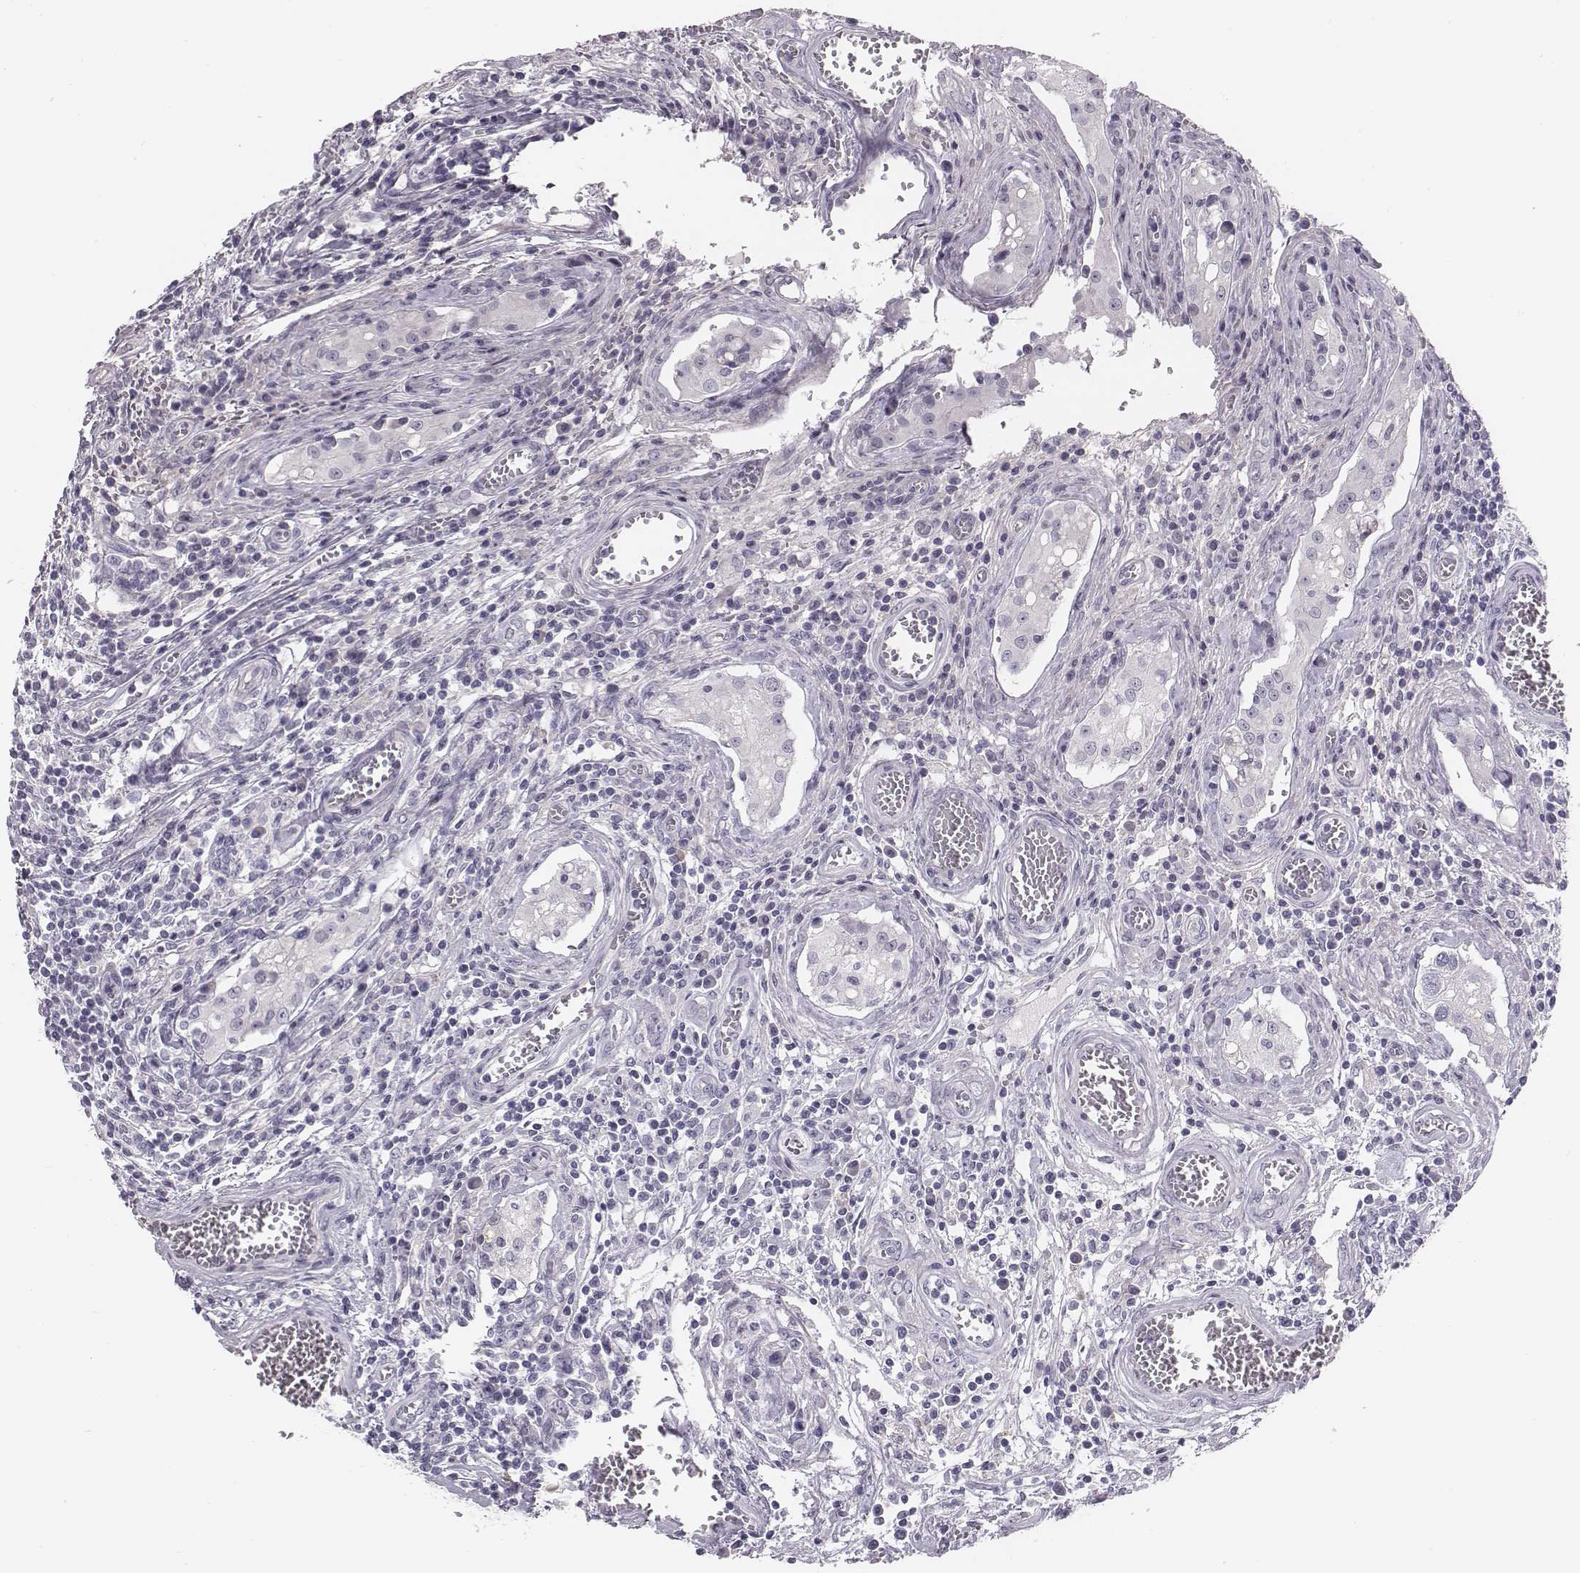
{"staining": {"intensity": "negative", "quantity": "none", "location": "none"}, "tissue": "testis cancer", "cell_type": "Tumor cells", "image_type": "cancer", "snomed": [{"axis": "morphology", "description": "Carcinoma, Embryonal, NOS"}, {"axis": "topography", "description": "Testis"}], "caption": "The histopathology image exhibits no significant positivity in tumor cells of testis cancer.", "gene": "CACNG4", "patient": {"sex": "male", "age": 36}}